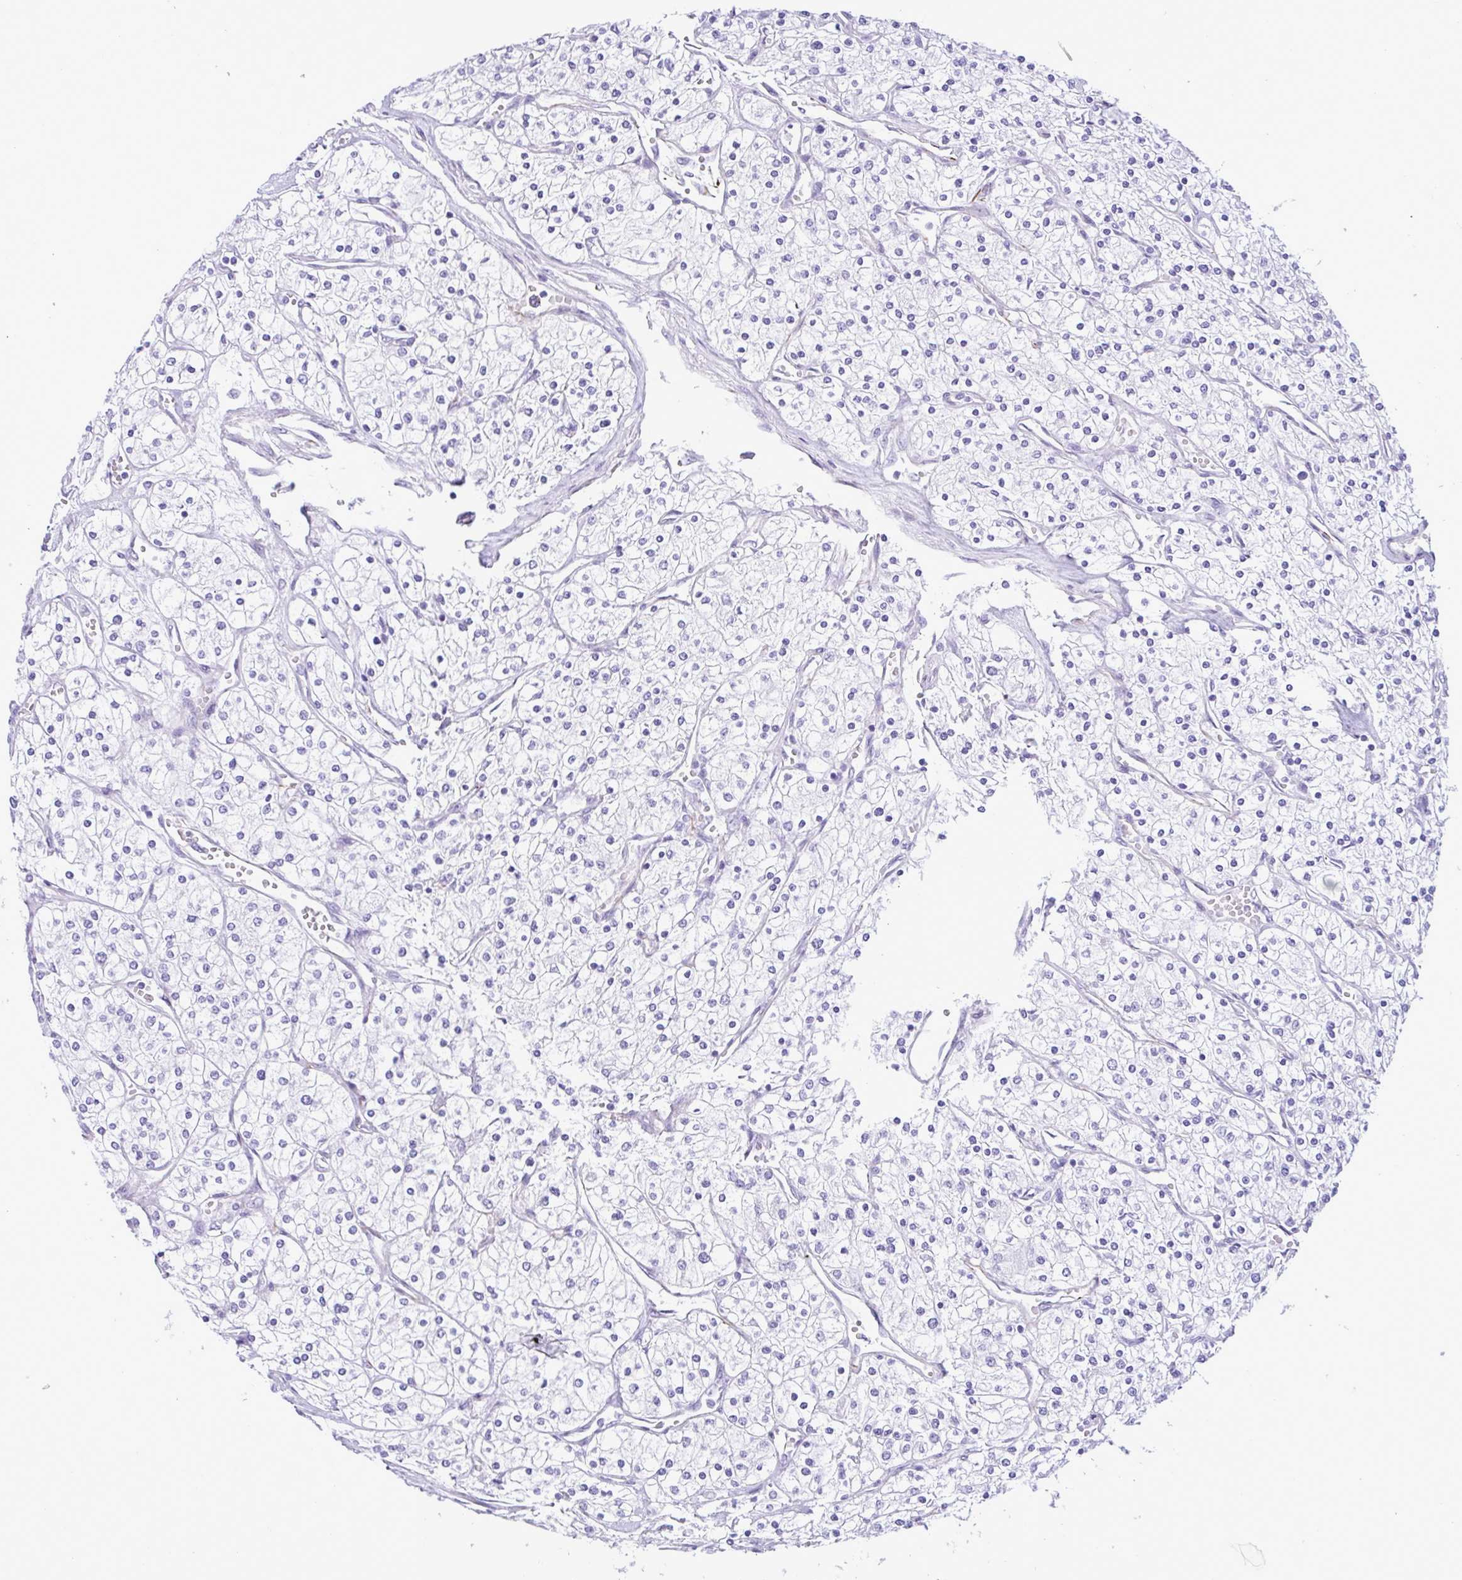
{"staining": {"intensity": "negative", "quantity": "none", "location": "none"}, "tissue": "renal cancer", "cell_type": "Tumor cells", "image_type": "cancer", "snomed": [{"axis": "morphology", "description": "Adenocarcinoma, NOS"}, {"axis": "topography", "description": "Kidney"}], "caption": "IHC micrograph of renal cancer (adenocarcinoma) stained for a protein (brown), which exhibits no positivity in tumor cells.", "gene": "SMAD5", "patient": {"sex": "male", "age": 80}}